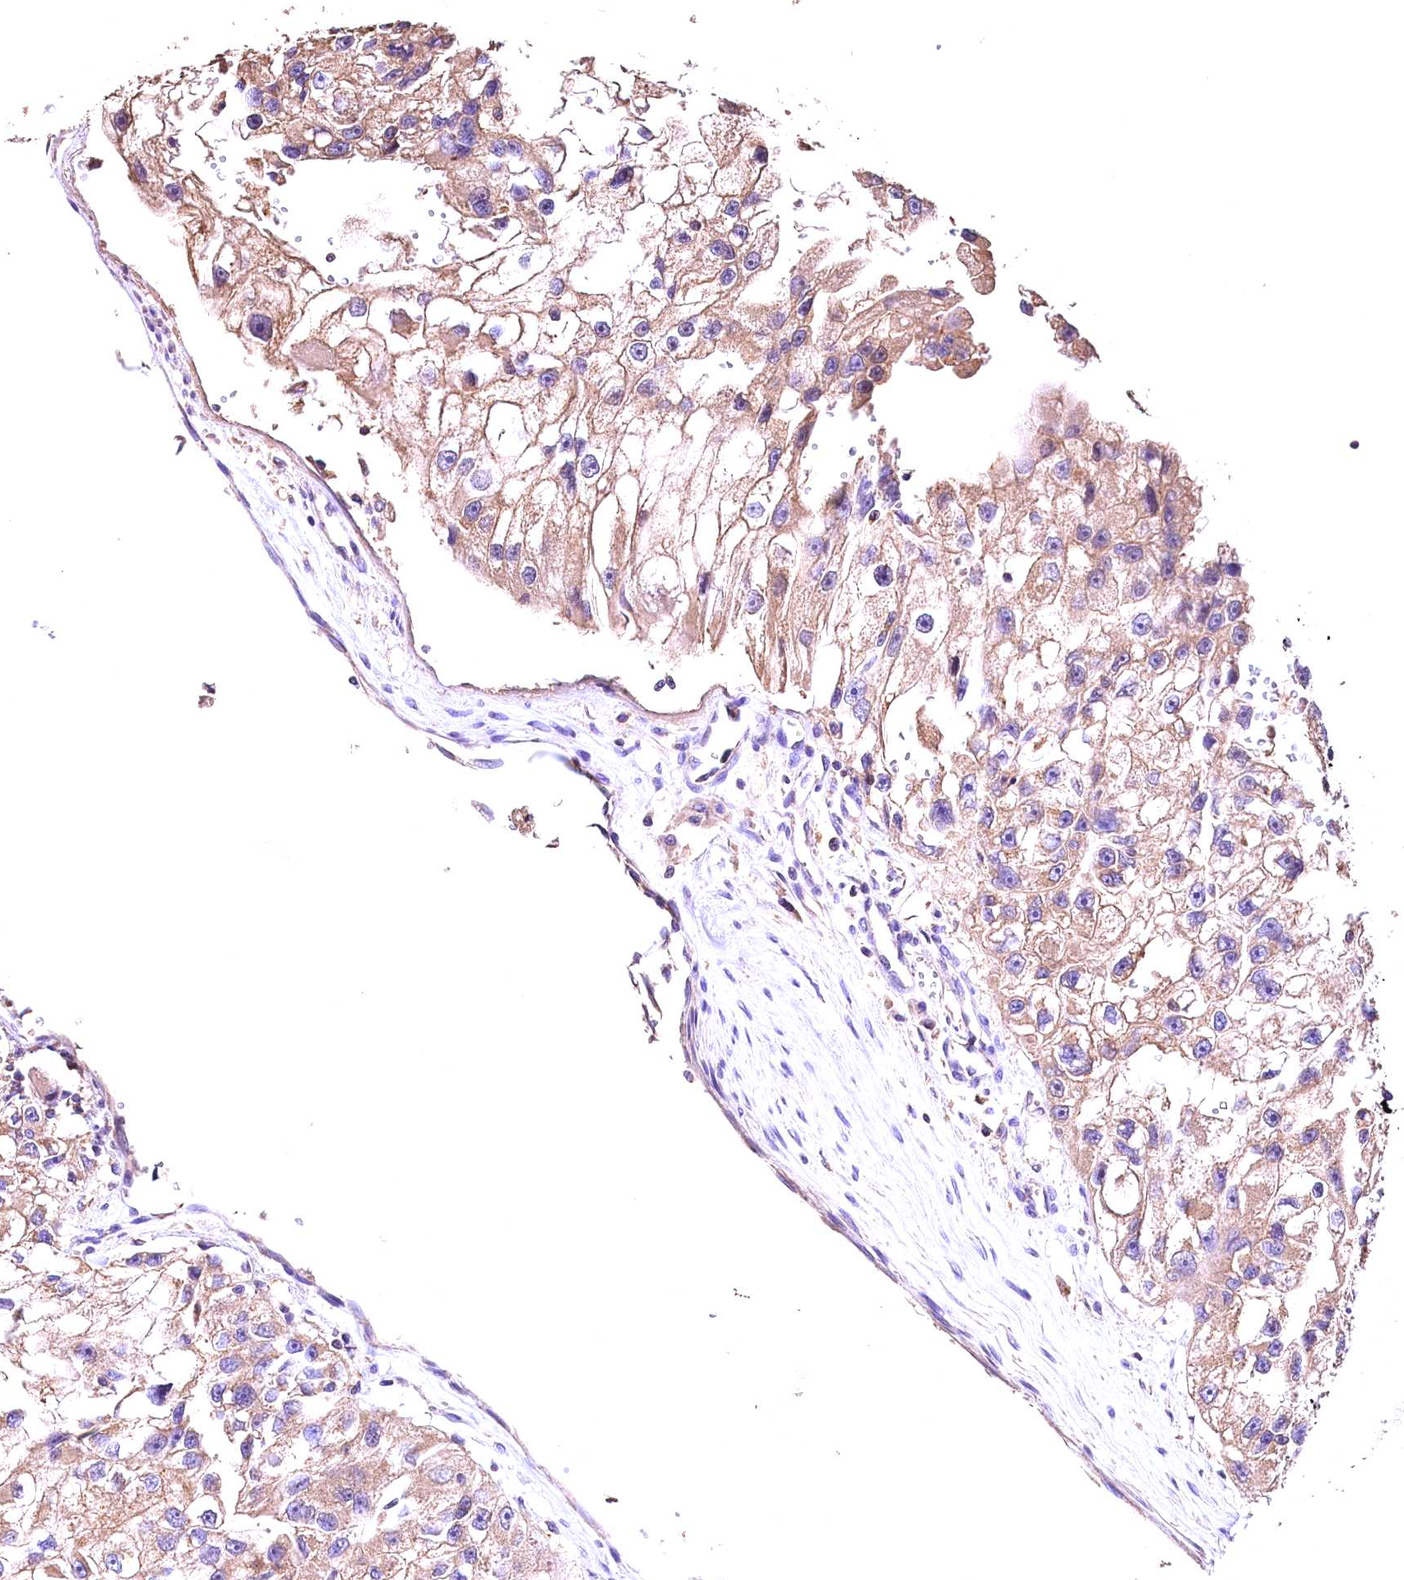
{"staining": {"intensity": "moderate", "quantity": ">75%", "location": "cytoplasmic/membranous"}, "tissue": "renal cancer", "cell_type": "Tumor cells", "image_type": "cancer", "snomed": [{"axis": "morphology", "description": "Adenocarcinoma, NOS"}, {"axis": "topography", "description": "Kidney"}], "caption": "Brown immunohistochemical staining in renal cancer (adenocarcinoma) displays moderate cytoplasmic/membranous positivity in about >75% of tumor cells.", "gene": "OAS3", "patient": {"sex": "male", "age": 63}}